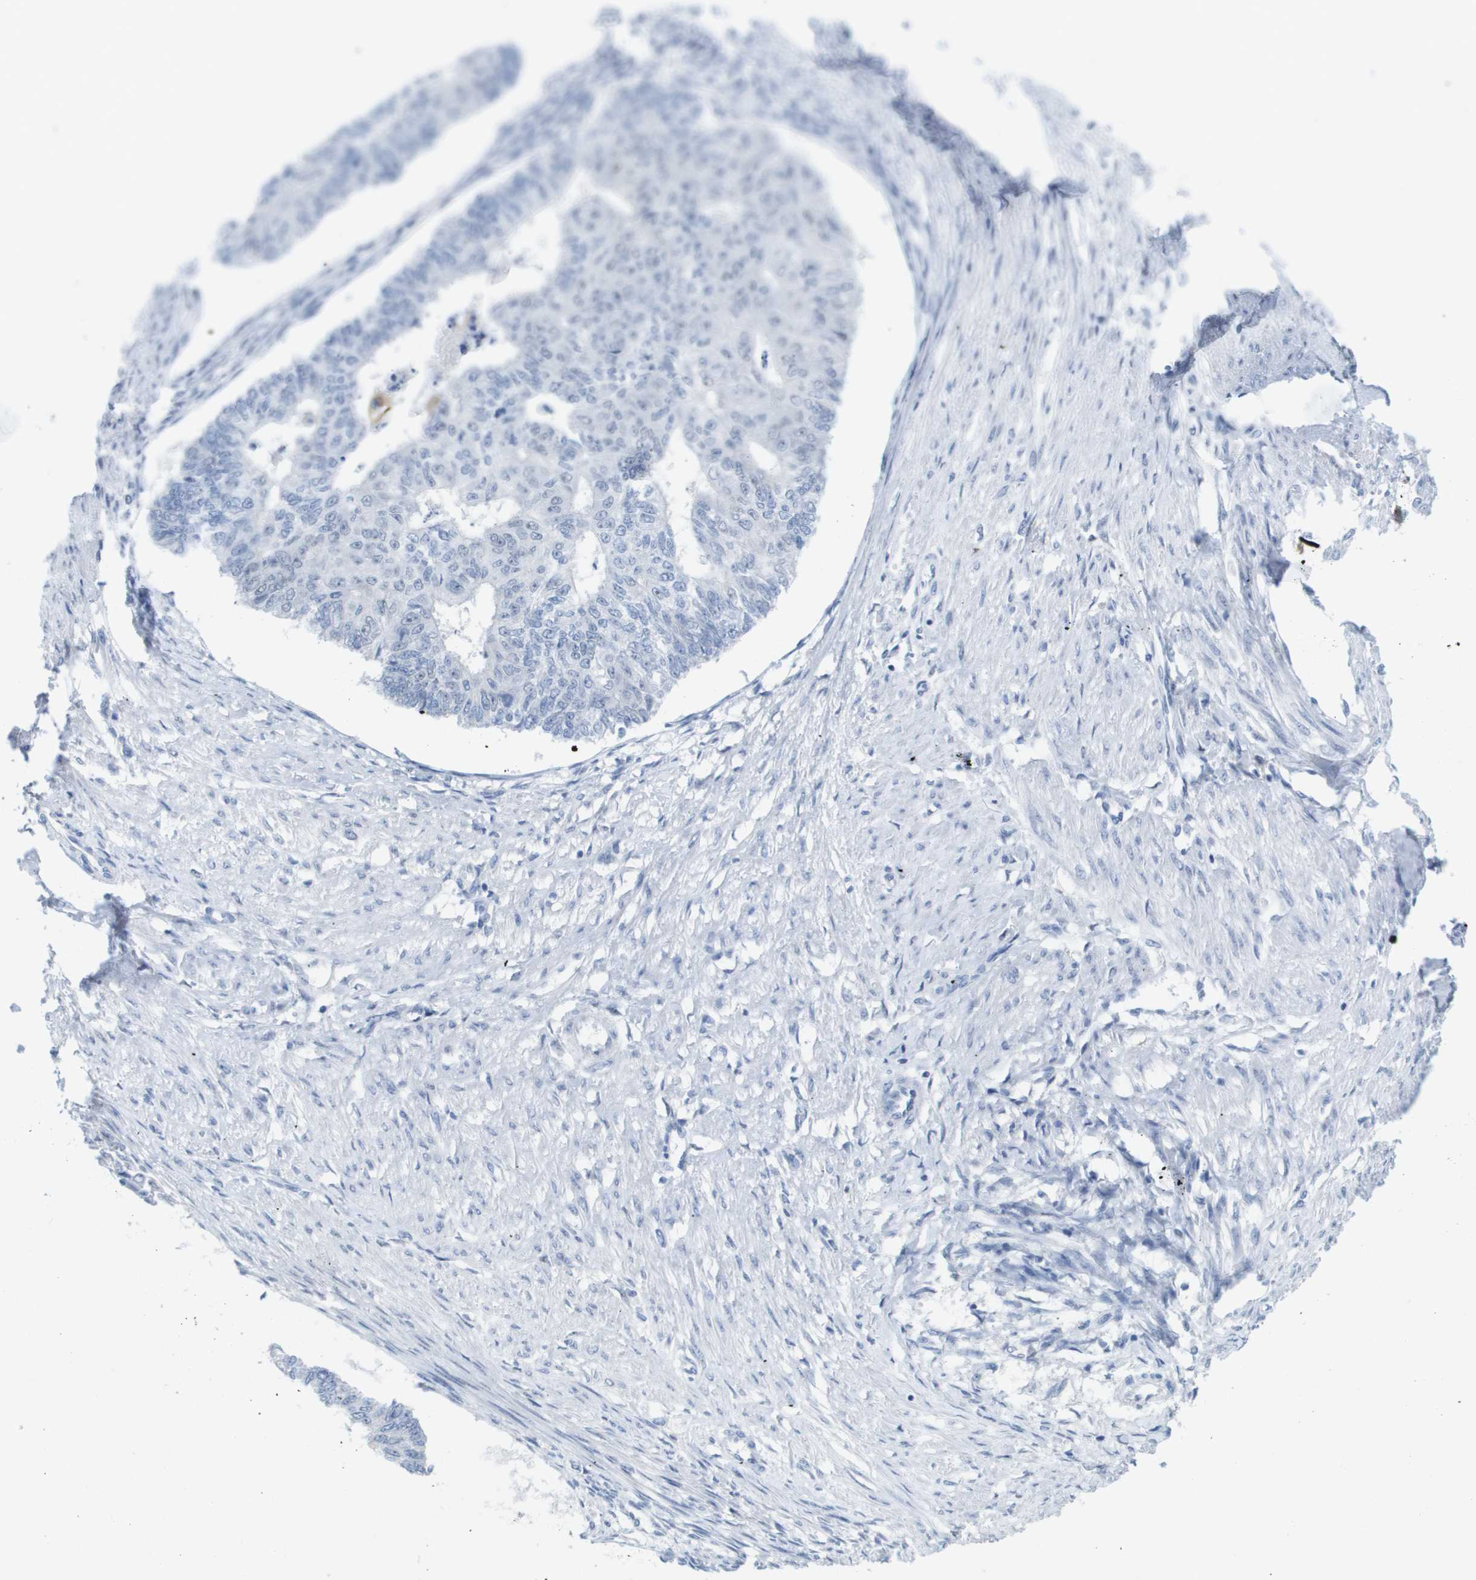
{"staining": {"intensity": "negative", "quantity": "none", "location": "none"}, "tissue": "endometrial cancer", "cell_type": "Tumor cells", "image_type": "cancer", "snomed": [{"axis": "morphology", "description": "Adenocarcinoma, NOS"}, {"axis": "topography", "description": "Endometrium"}], "caption": "Immunohistochemistry image of neoplastic tissue: human endometrial cancer stained with DAB shows no significant protein expression in tumor cells. Brightfield microscopy of IHC stained with DAB (brown) and hematoxylin (blue), captured at high magnification.", "gene": "TP53RK", "patient": {"sex": "female", "age": 32}}